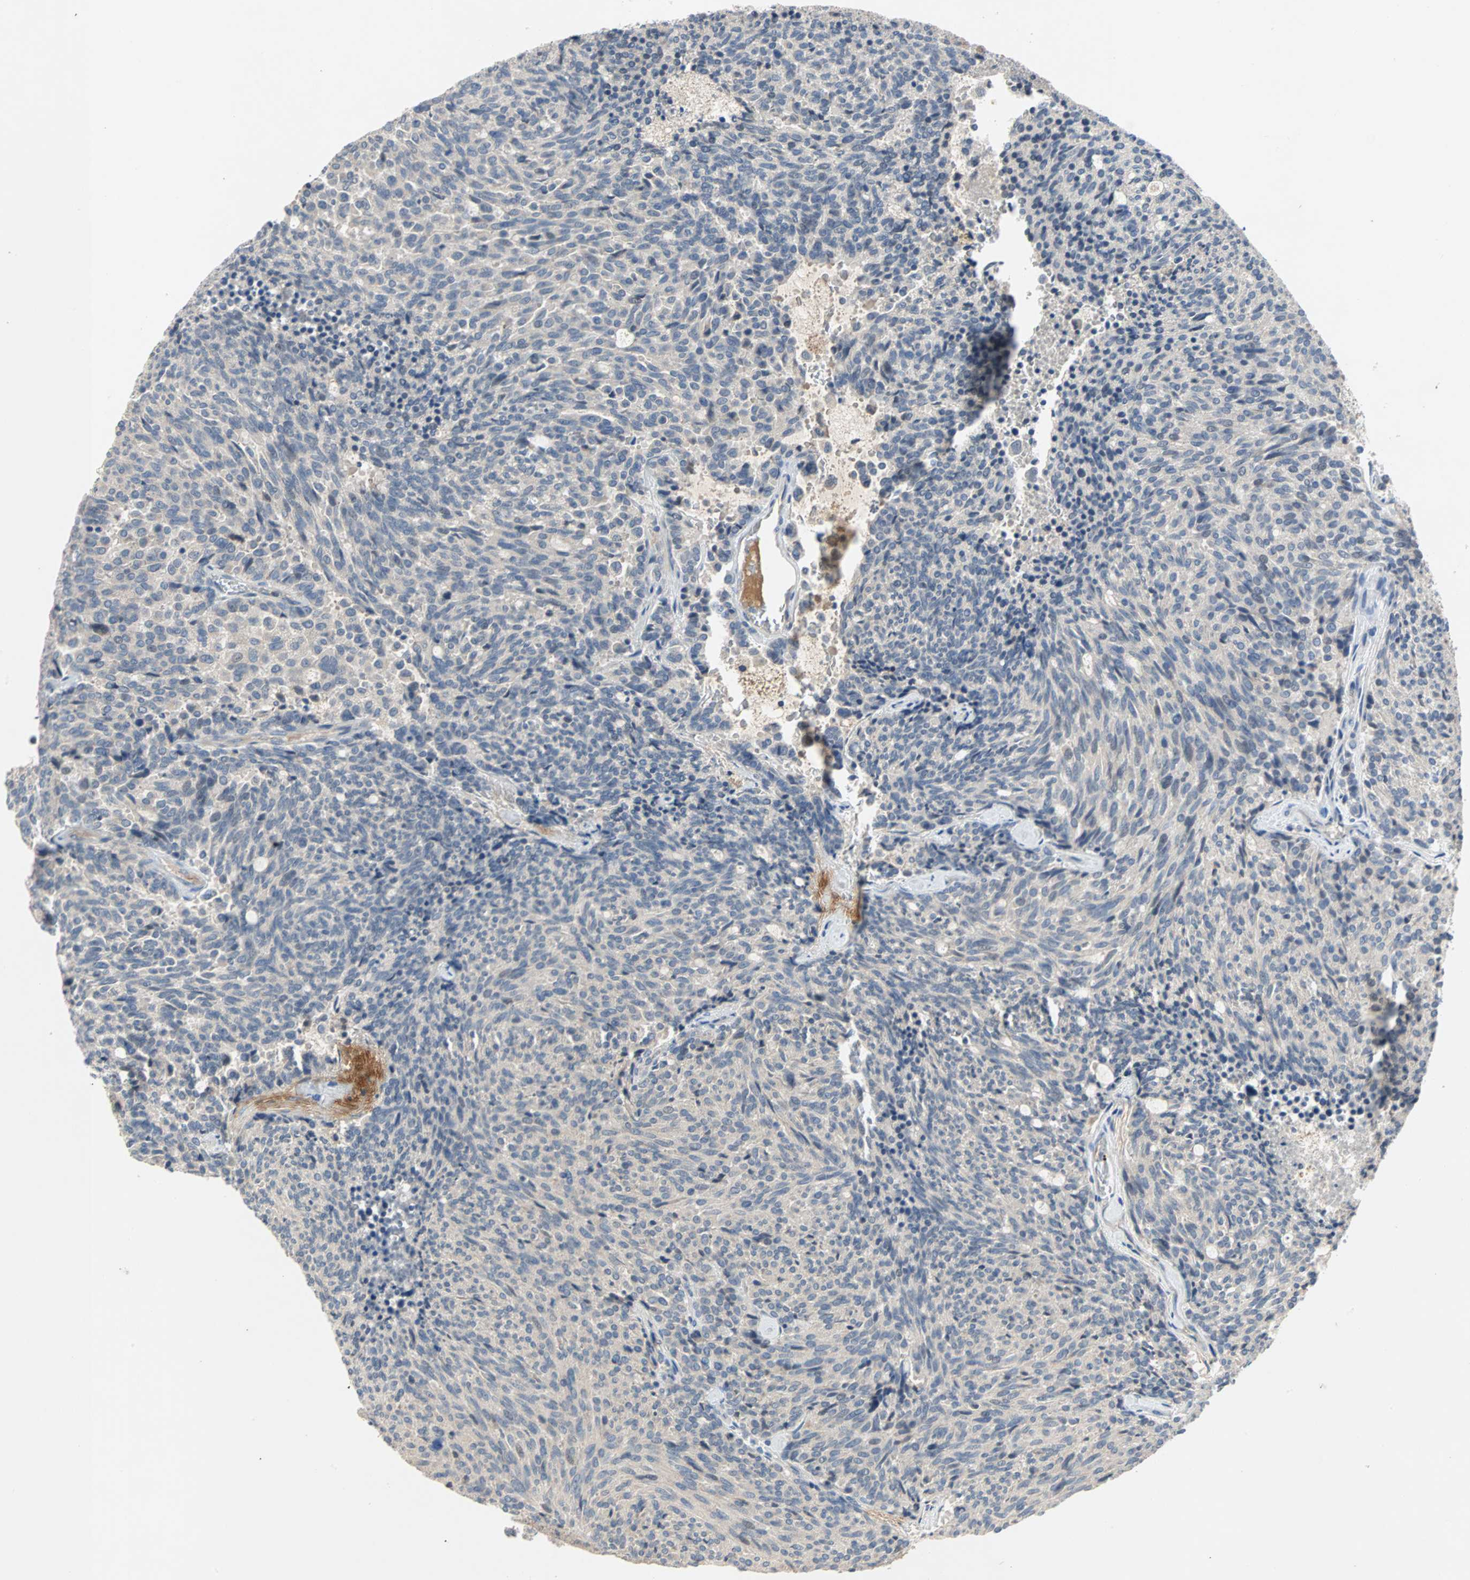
{"staining": {"intensity": "negative", "quantity": "none", "location": "none"}, "tissue": "carcinoid", "cell_type": "Tumor cells", "image_type": "cancer", "snomed": [{"axis": "morphology", "description": "Carcinoid, malignant, NOS"}, {"axis": "topography", "description": "Pancreas"}], "caption": "IHC of carcinoid (malignant) reveals no staining in tumor cells.", "gene": "MAP4K1", "patient": {"sex": "female", "age": 54}}